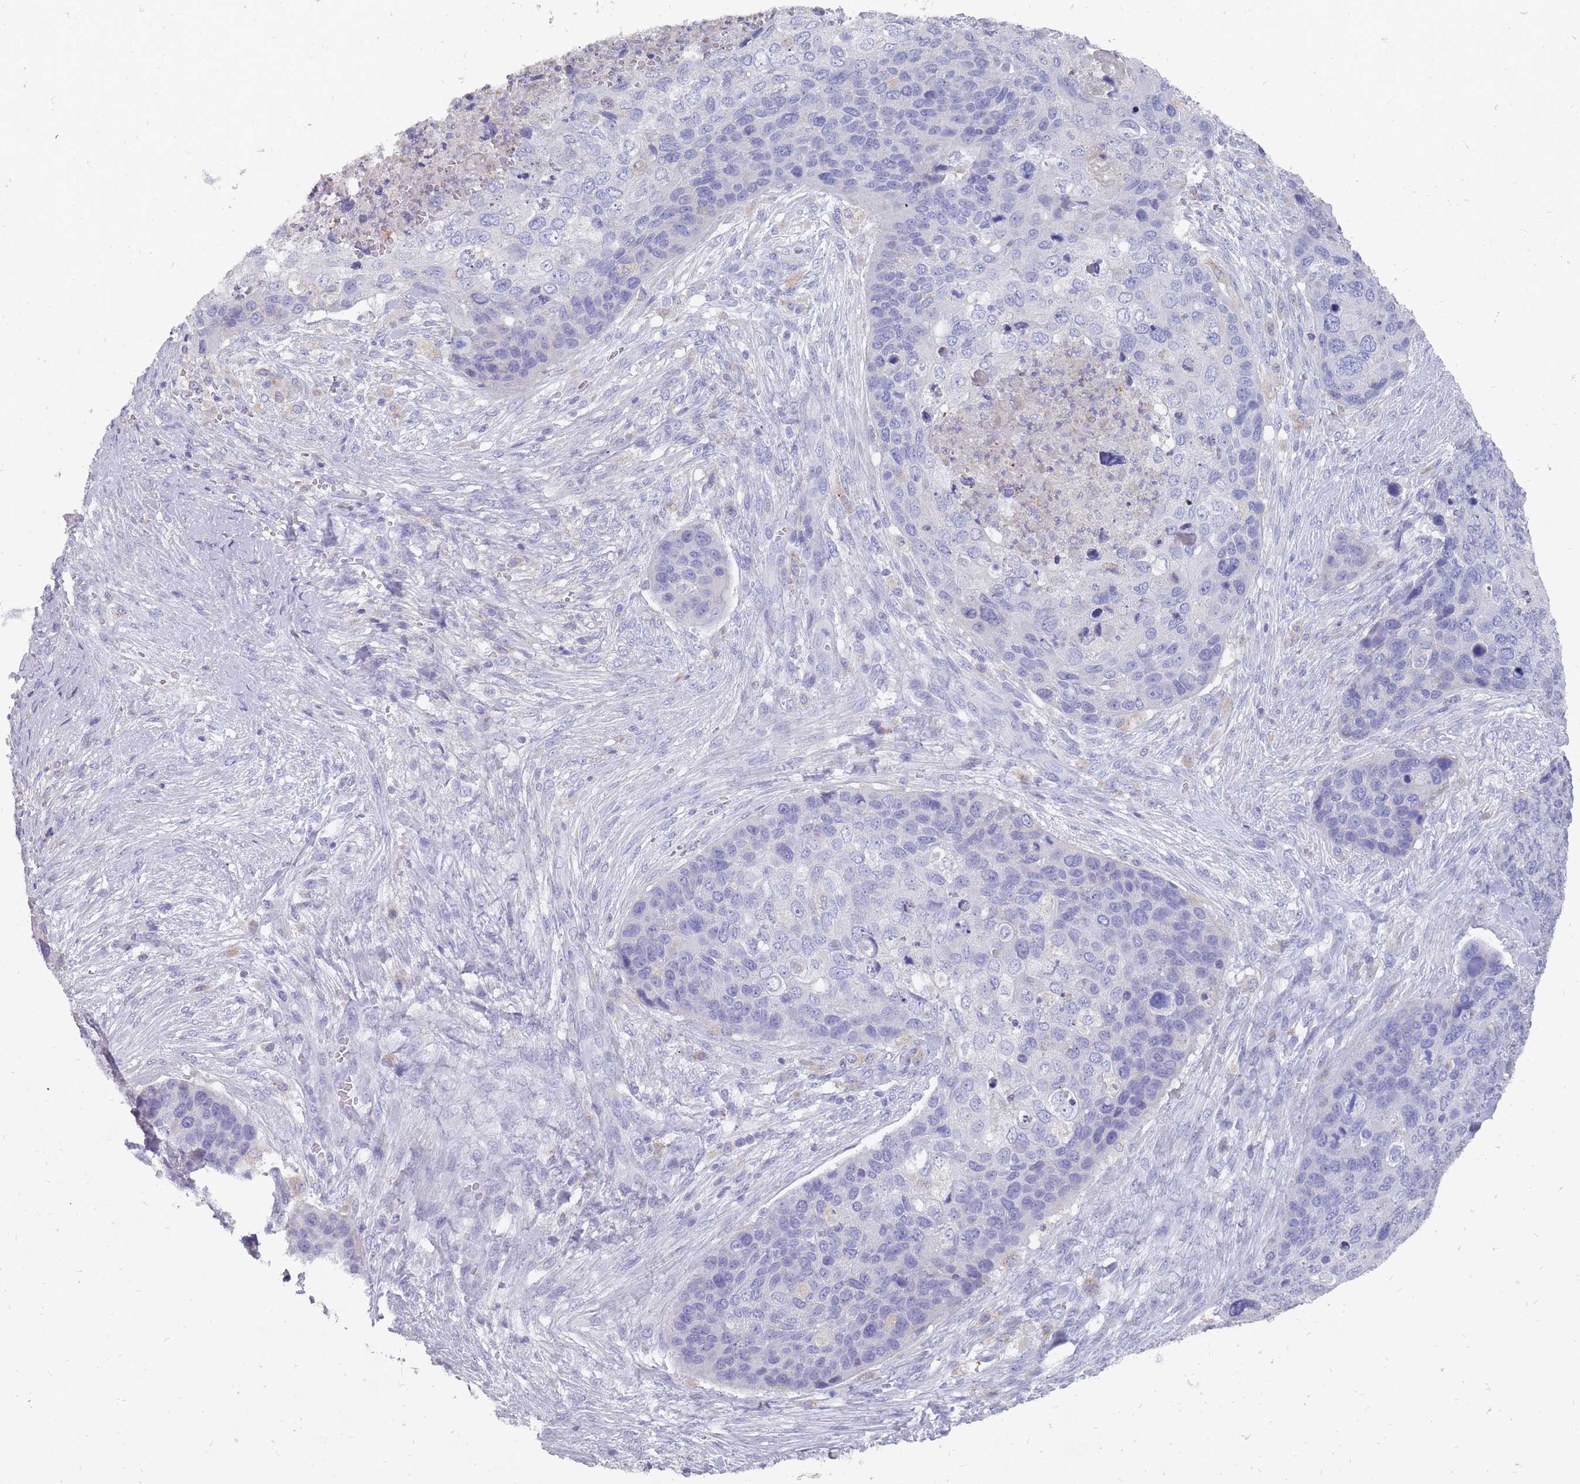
{"staining": {"intensity": "negative", "quantity": "none", "location": "none"}, "tissue": "skin cancer", "cell_type": "Tumor cells", "image_type": "cancer", "snomed": [{"axis": "morphology", "description": "Basal cell carcinoma"}, {"axis": "topography", "description": "Skin"}], "caption": "Immunohistochemistry of human skin cancer (basal cell carcinoma) displays no staining in tumor cells.", "gene": "OTULINL", "patient": {"sex": "female", "age": 74}}